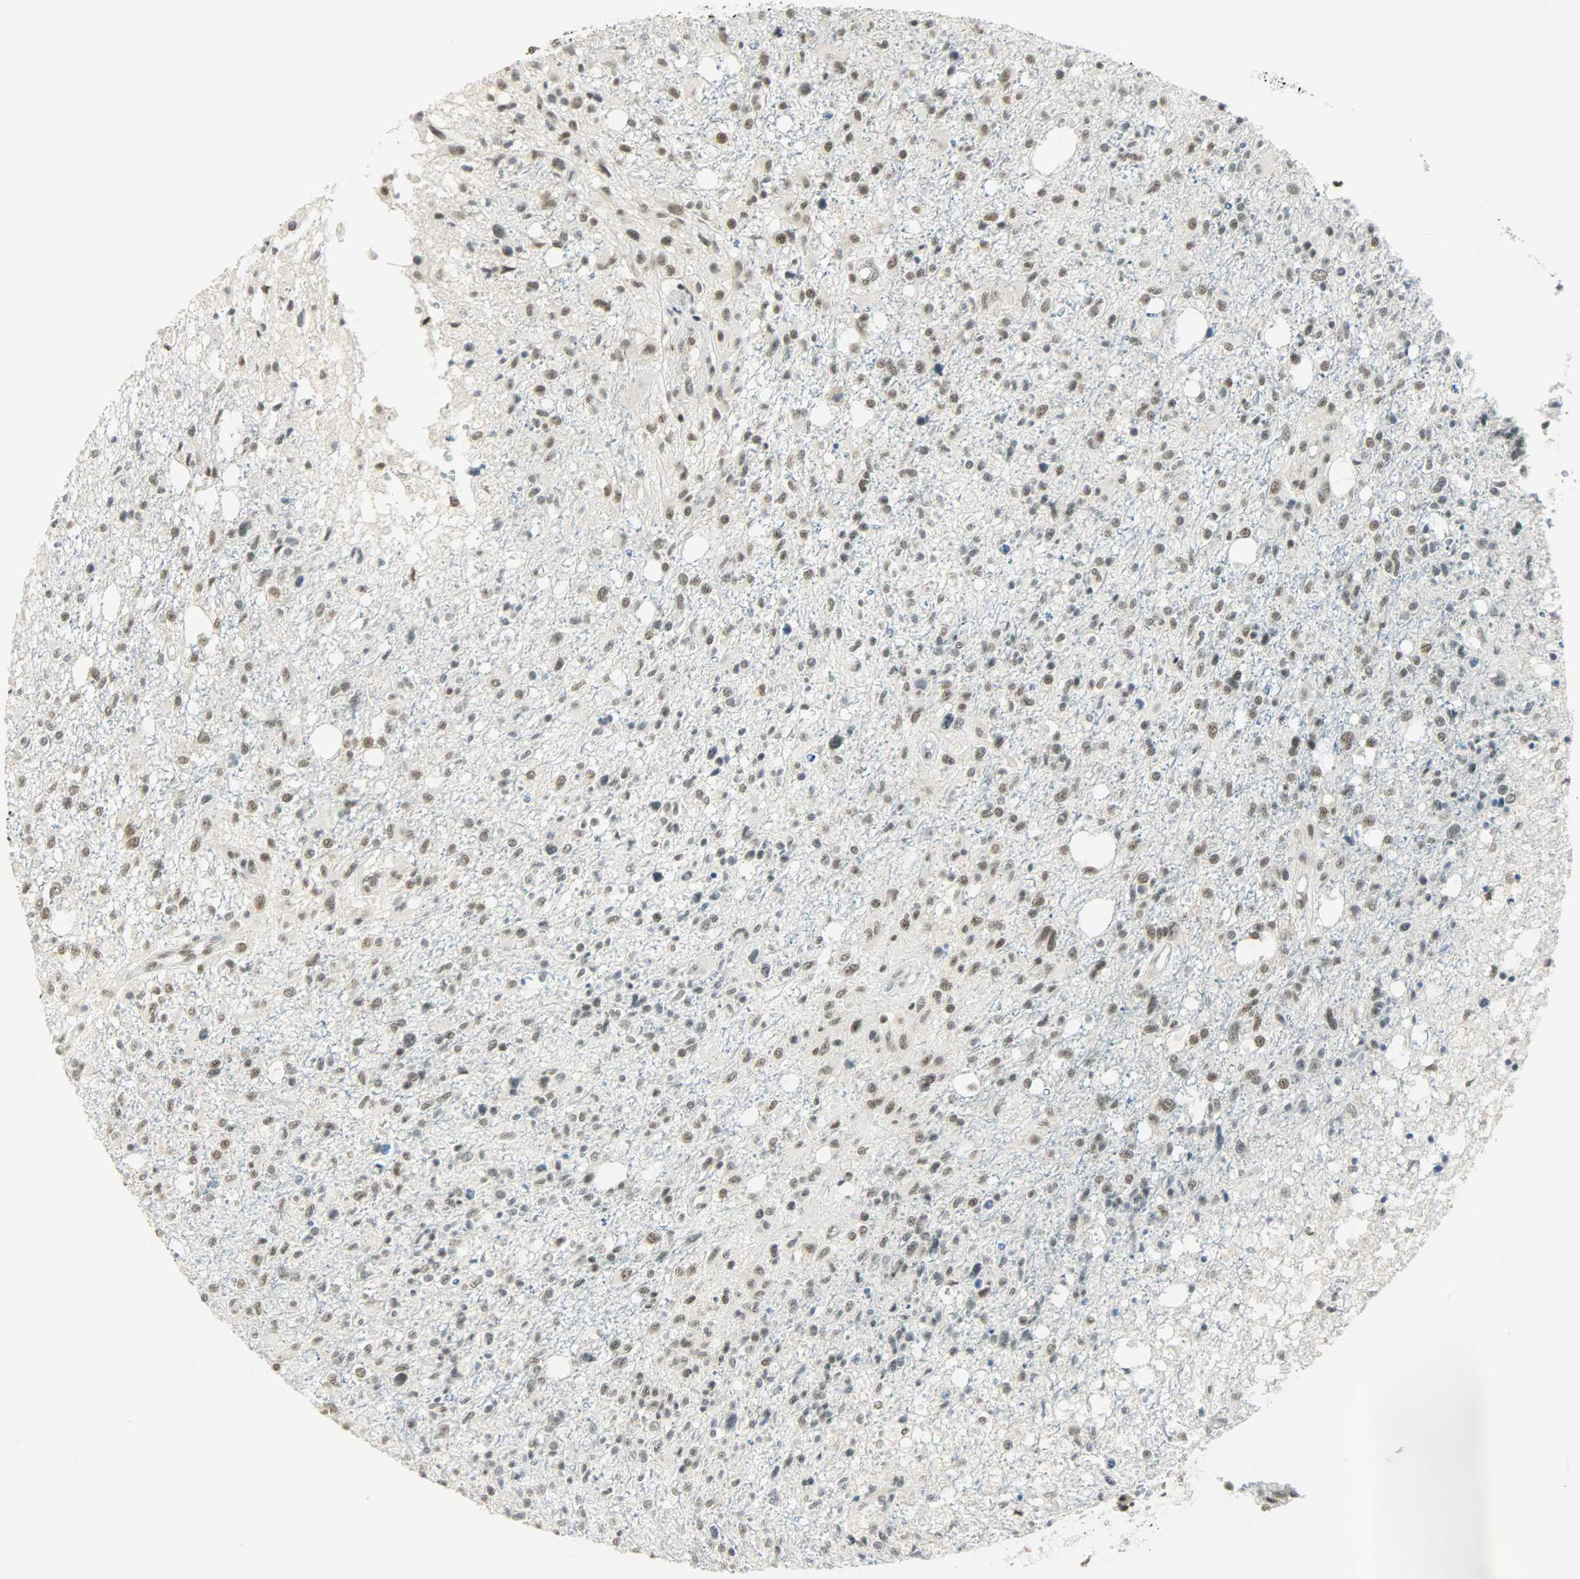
{"staining": {"intensity": "weak", "quantity": ">75%", "location": "nuclear"}, "tissue": "glioma", "cell_type": "Tumor cells", "image_type": "cancer", "snomed": [{"axis": "morphology", "description": "Glioma, malignant, High grade"}, {"axis": "topography", "description": "Cerebral cortex"}], "caption": "Approximately >75% of tumor cells in malignant glioma (high-grade) exhibit weak nuclear protein expression as visualized by brown immunohistochemical staining.", "gene": "SUGP1", "patient": {"sex": "male", "age": 76}}